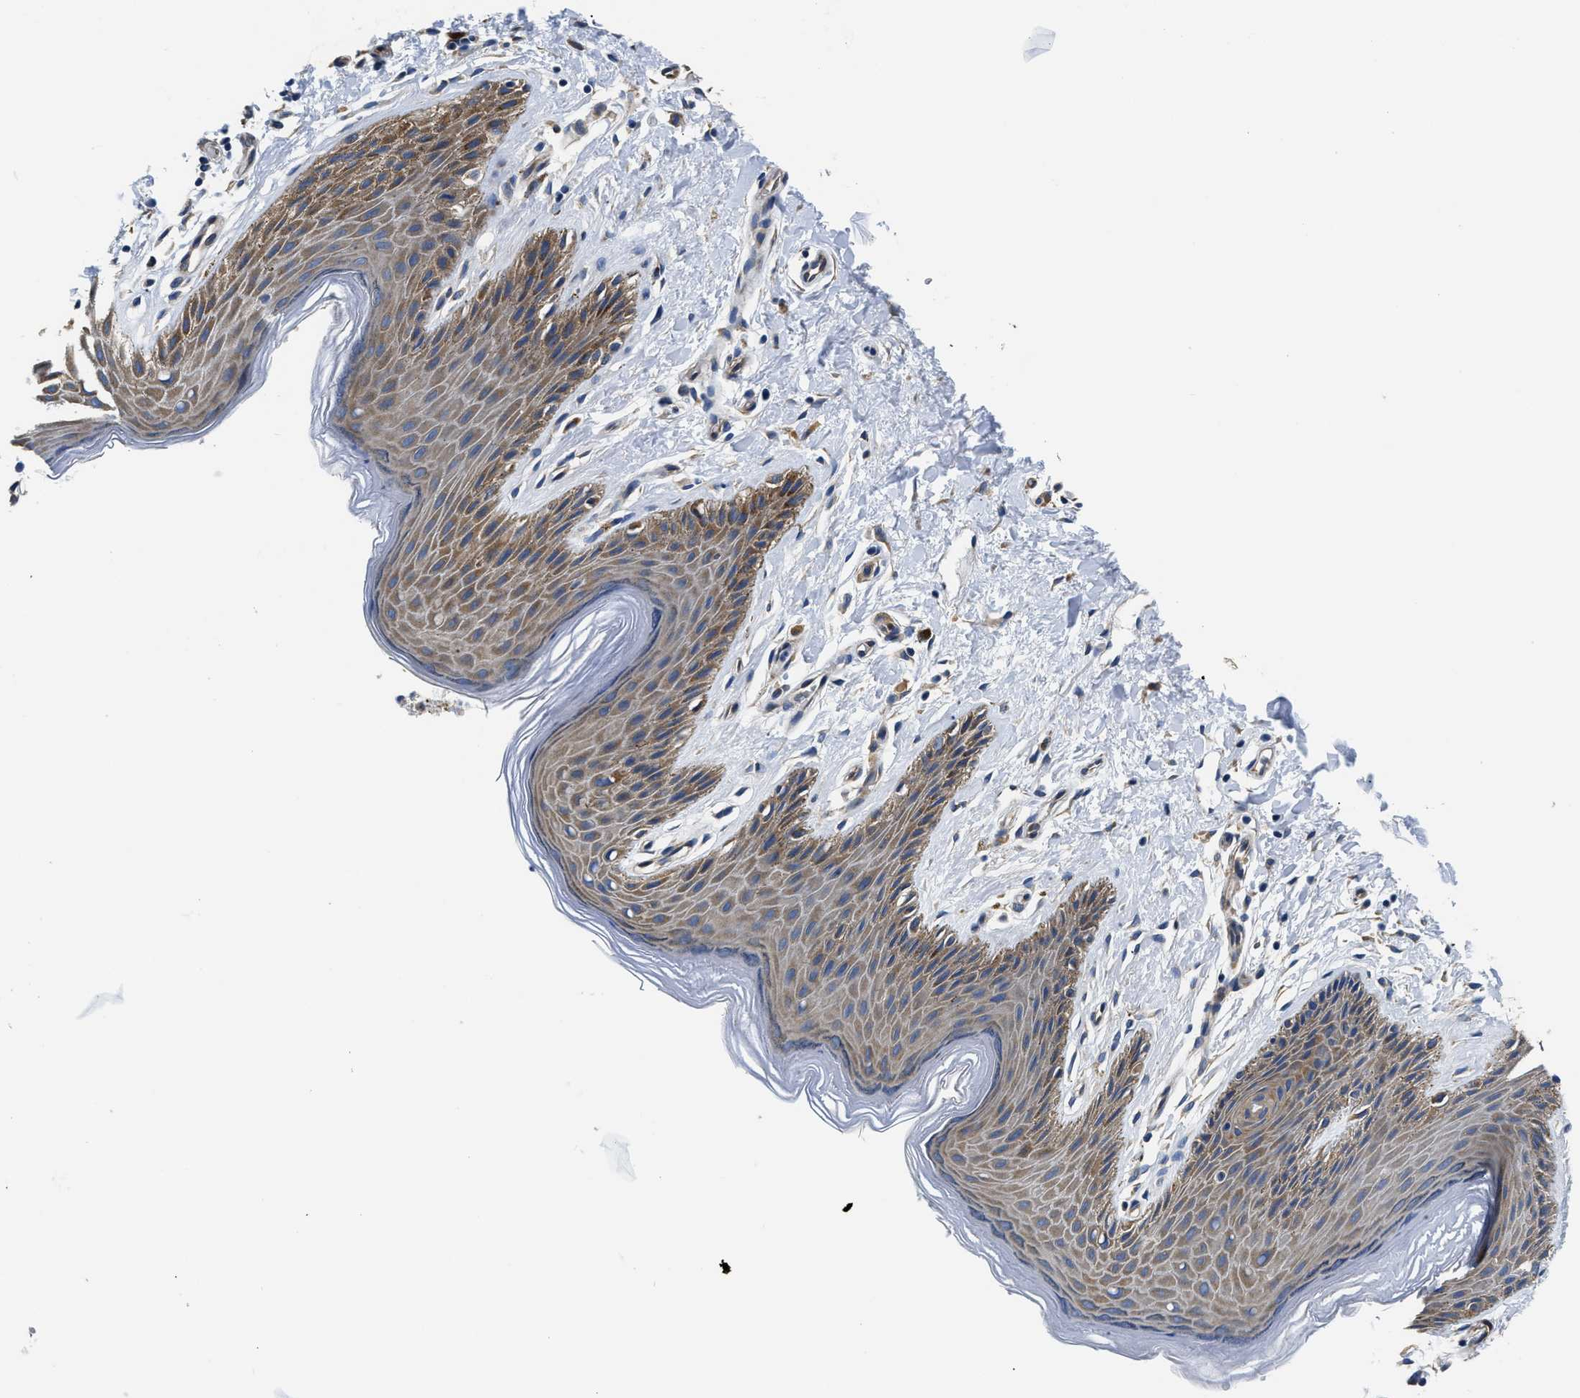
{"staining": {"intensity": "moderate", "quantity": ">75%", "location": "cytoplasmic/membranous"}, "tissue": "skin", "cell_type": "Epidermal cells", "image_type": "normal", "snomed": [{"axis": "morphology", "description": "Normal tissue, NOS"}, {"axis": "topography", "description": "Anal"}], "caption": "Moderate cytoplasmic/membranous positivity for a protein is present in approximately >75% of epidermal cells of normal skin using immunohistochemistry (IHC).", "gene": "CSDE1", "patient": {"sex": "male", "age": 44}}